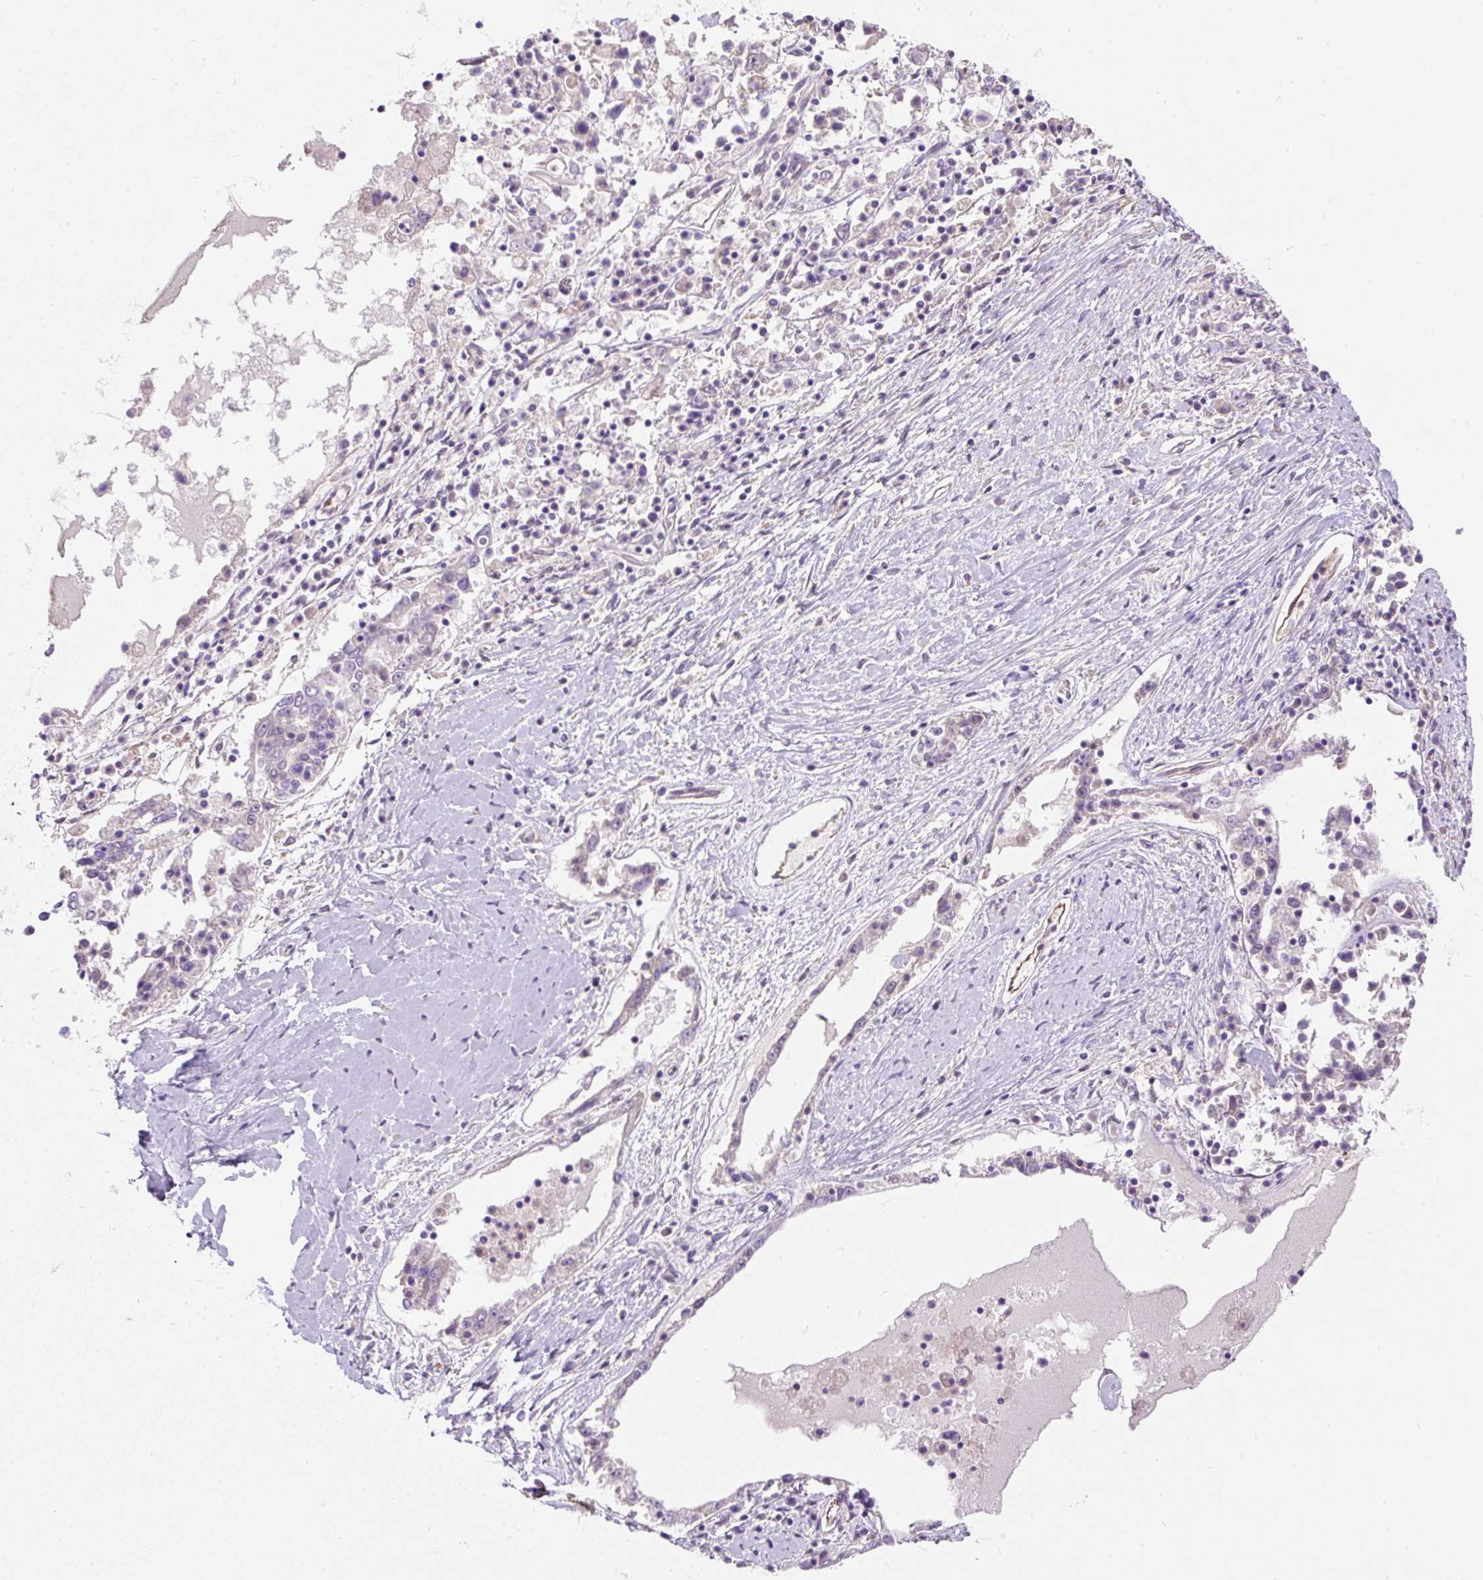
{"staining": {"intensity": "negative", "quantity": "none", "location": "none"}, "tissue": "ovarian cancer", "cell_type": "Tumor cells", "image_type": "cancer", "snomed": [{"axis": "morphology", "description": "Carcinoma, endometroid"}, {"axis": "topography", "description": "Ovary"}], "caption": "Micrograph shows no significant protein expression in tumor cells of ovarian cancer (endometroid carcinoma).", "gene": "SUSD5", "patient": {"sex": "female", "age": 62}}